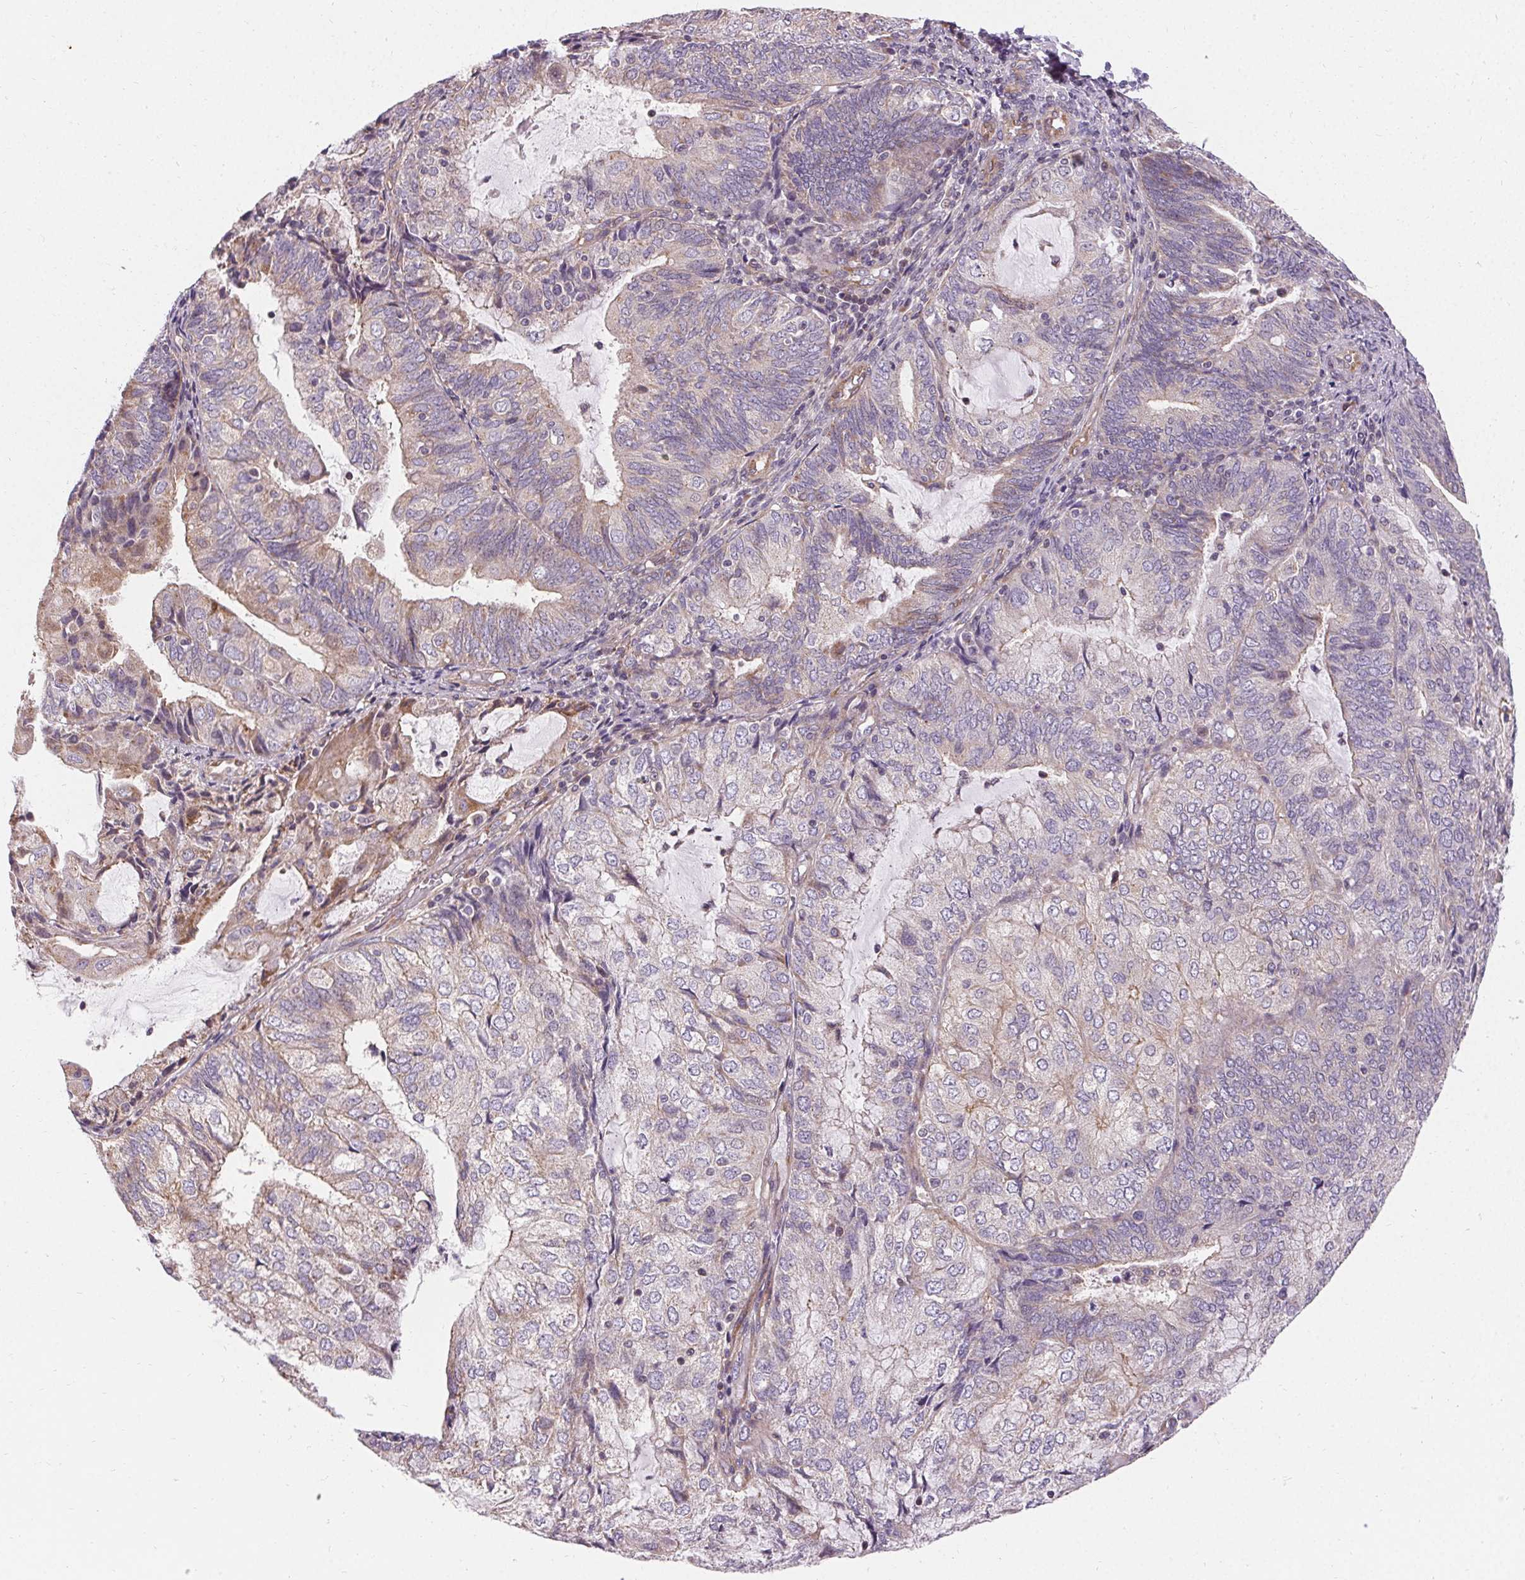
{"staining": {"intensity": "negative", "quantity": "none", "location": "none"}, "tissue": "endometrial cancer", "cell_type": "Tumor cells", "image_type": "cancer", "snomed": [{"axis": "morphology", "description": "Adenocarcinoma, NOS"}, {"axis": "topography", "description": "Endometrium"}], "caption": "Histopathology image shows no significant protein positivity in tumor cells of endometrial cancer (adenocarcinoma).", "gene": "APLP1", "patient": {"sex": "female", "age": 81}}